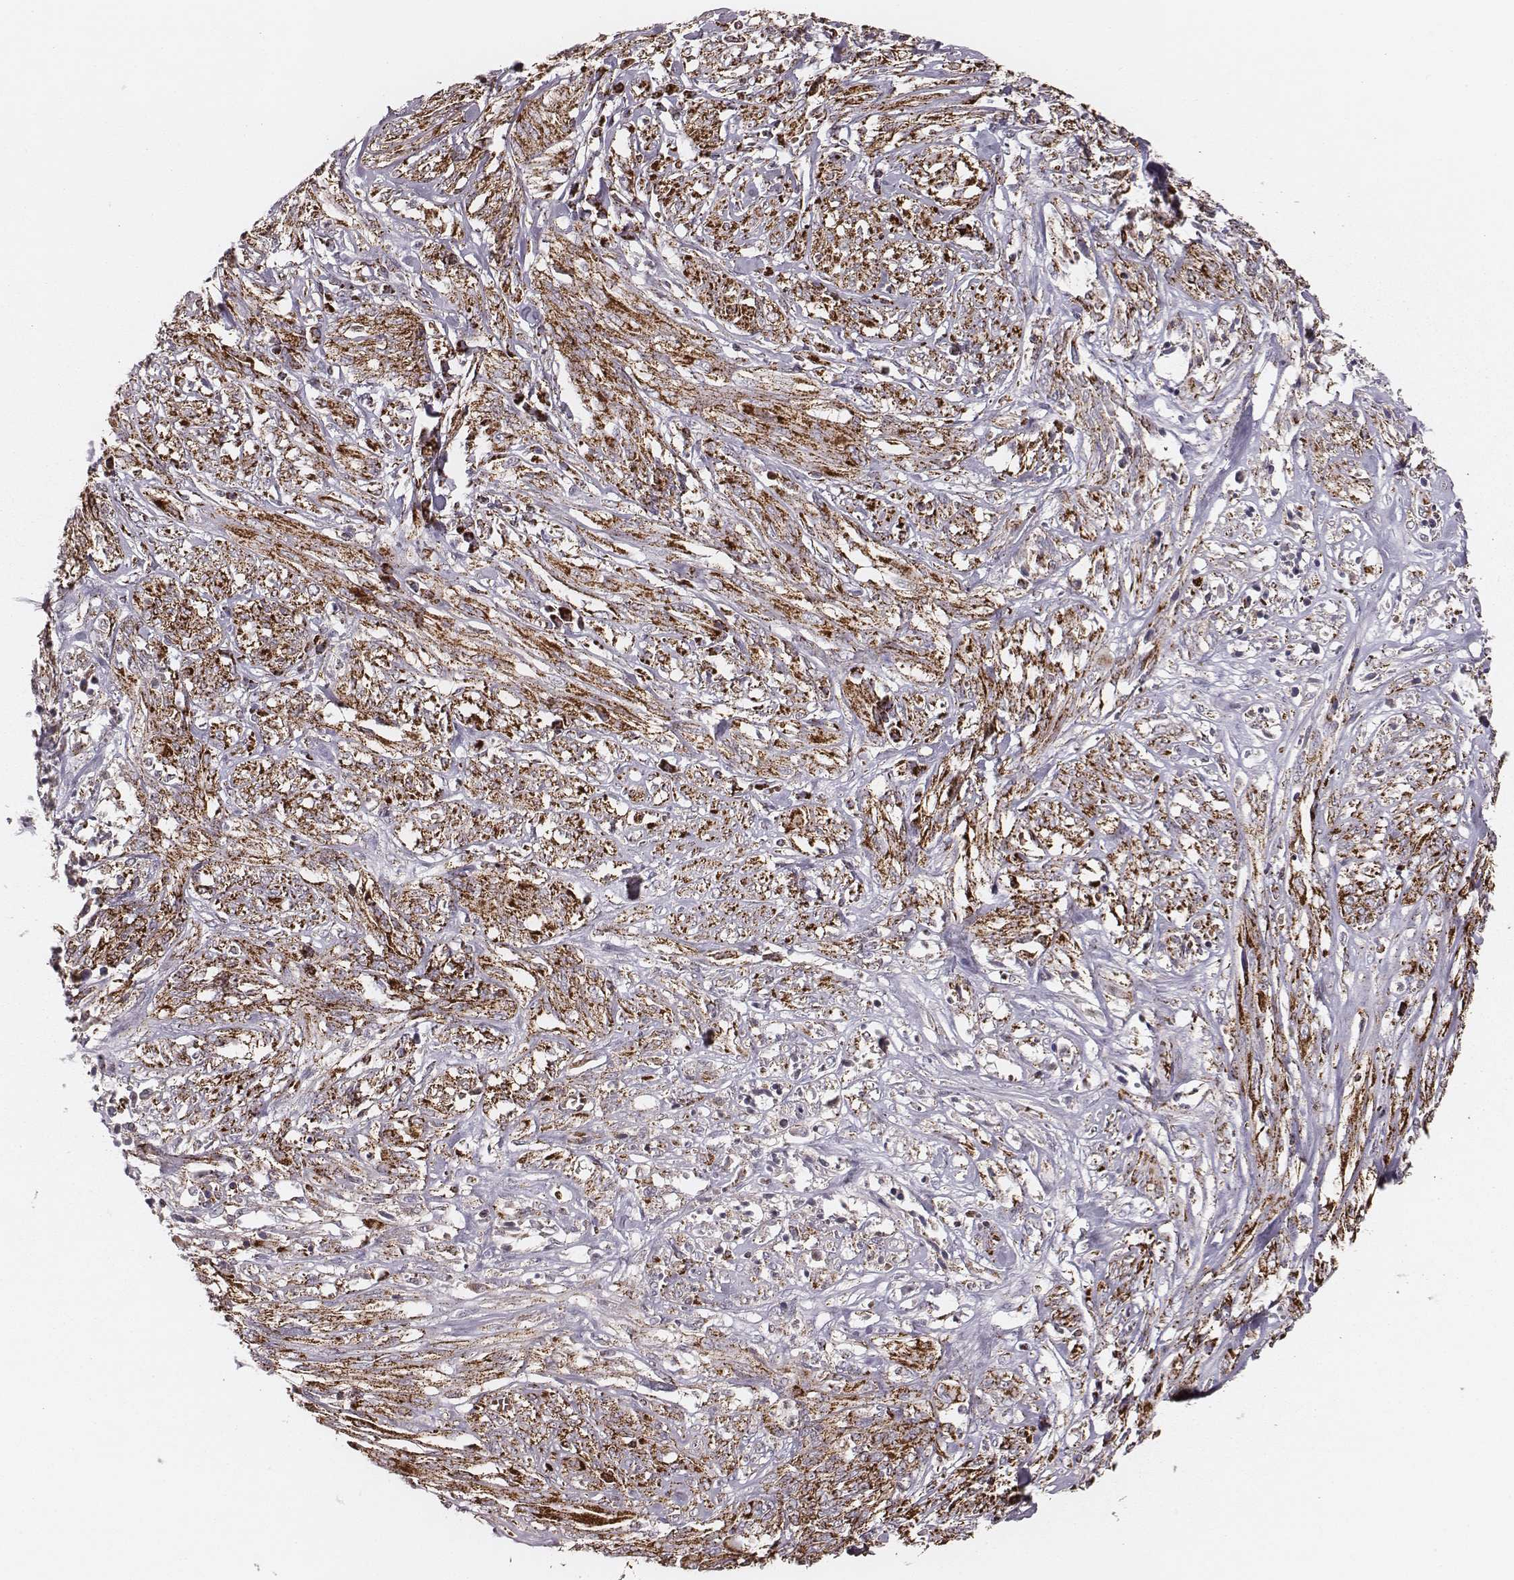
{"staining": {"intensity": "strong", "quantity": ">75%", "location": "cytoplasmic/membranous"}, "tissue": "melanoma", "cell_type": "Tumor cells", "image_type": "cancer", "snomed": [{"axis": "morphology", "description": "Malignant melanoma, NOS"}, {"axis": "topography", "description": "Skin"}], "caption": "This micrograph exhibits melanoma stained with immunohistochemistry to label a protein in brown. The cytoplasmic/membranous of tumor cells show strong positivity for the protein. Nuclei are counter-stained blue.", "gene": "TUFM", "patient": {"sex": "female", "age": 91}}